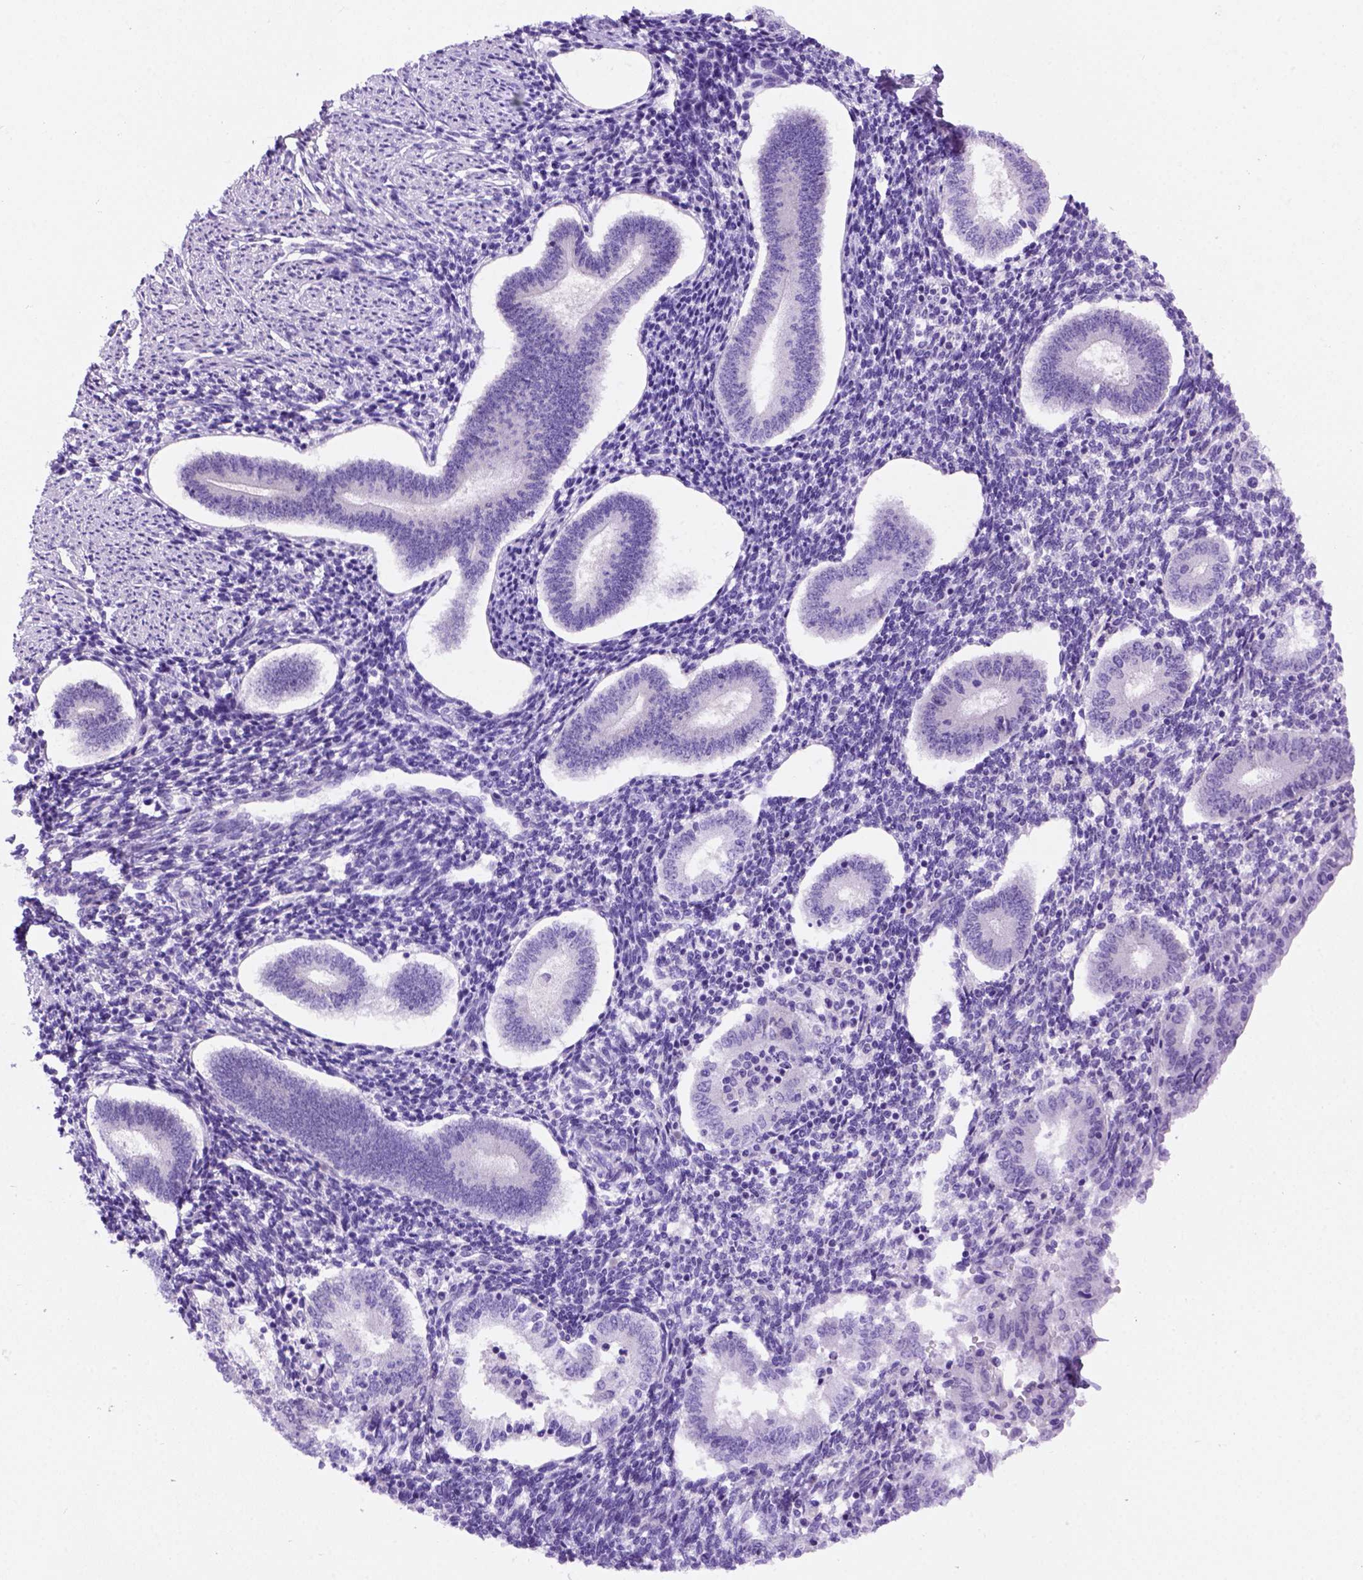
{"staining": {"intensity": "negative", "quantity": "none", "location": "none"}, "tissue": "endometrium", "cell_type": "Cells in endometrial stroma", "image_type": "normal", "snomed": [{"axis": "morphology", "description": "Normal tissue, NOS"}, {"axis": "topography", "description": "Endometrium"}], "caption": "Cells in endometrial stroma show no significant protein staining in normal endometrium.", "gene": "FAM81B", "patient": {"sex": "female", "age": 40}}